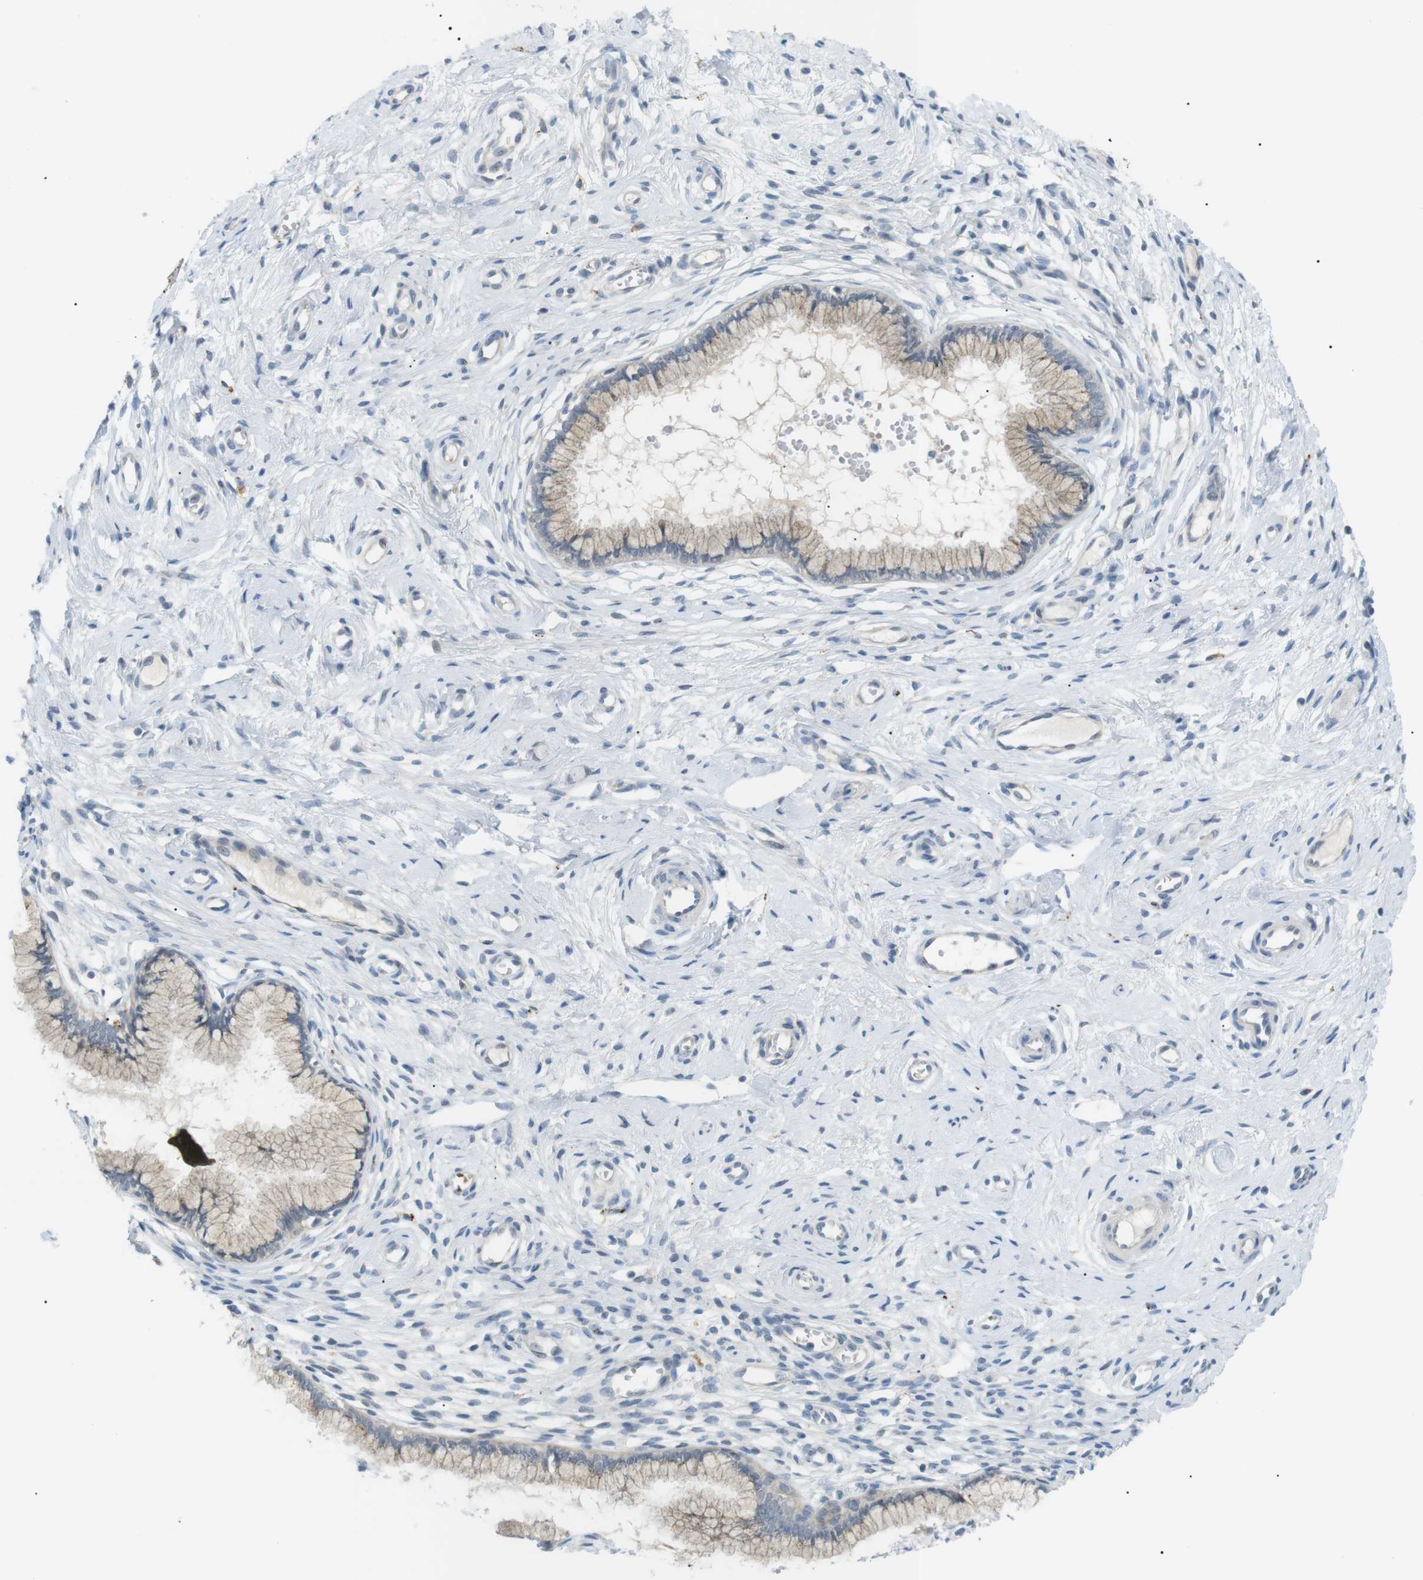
{"staining": {"intensity": "negative", "quantity": "none", "location": "none"}, "tissue": "cervix", "cell_type": "Glandular cells", "image_type": "normal", "snomed": [{"axis": "morphology", "description": "Normal tissue, NOS"}, {"axis": "topography", "description": "Cervix"}], "caption": "IHC histopathology image of normal human cervix stained for a protein (brown), which displays no expression in glandular cells. (Stains: DAB (3,3'-diaminobenzidine) immunohistochemistry with hematoxylin counter stain, Microscopy: brightfield microscopy at high magnification).", "gene": "B4GALNT2", "patient": {"sex": "female", "age": 65}}